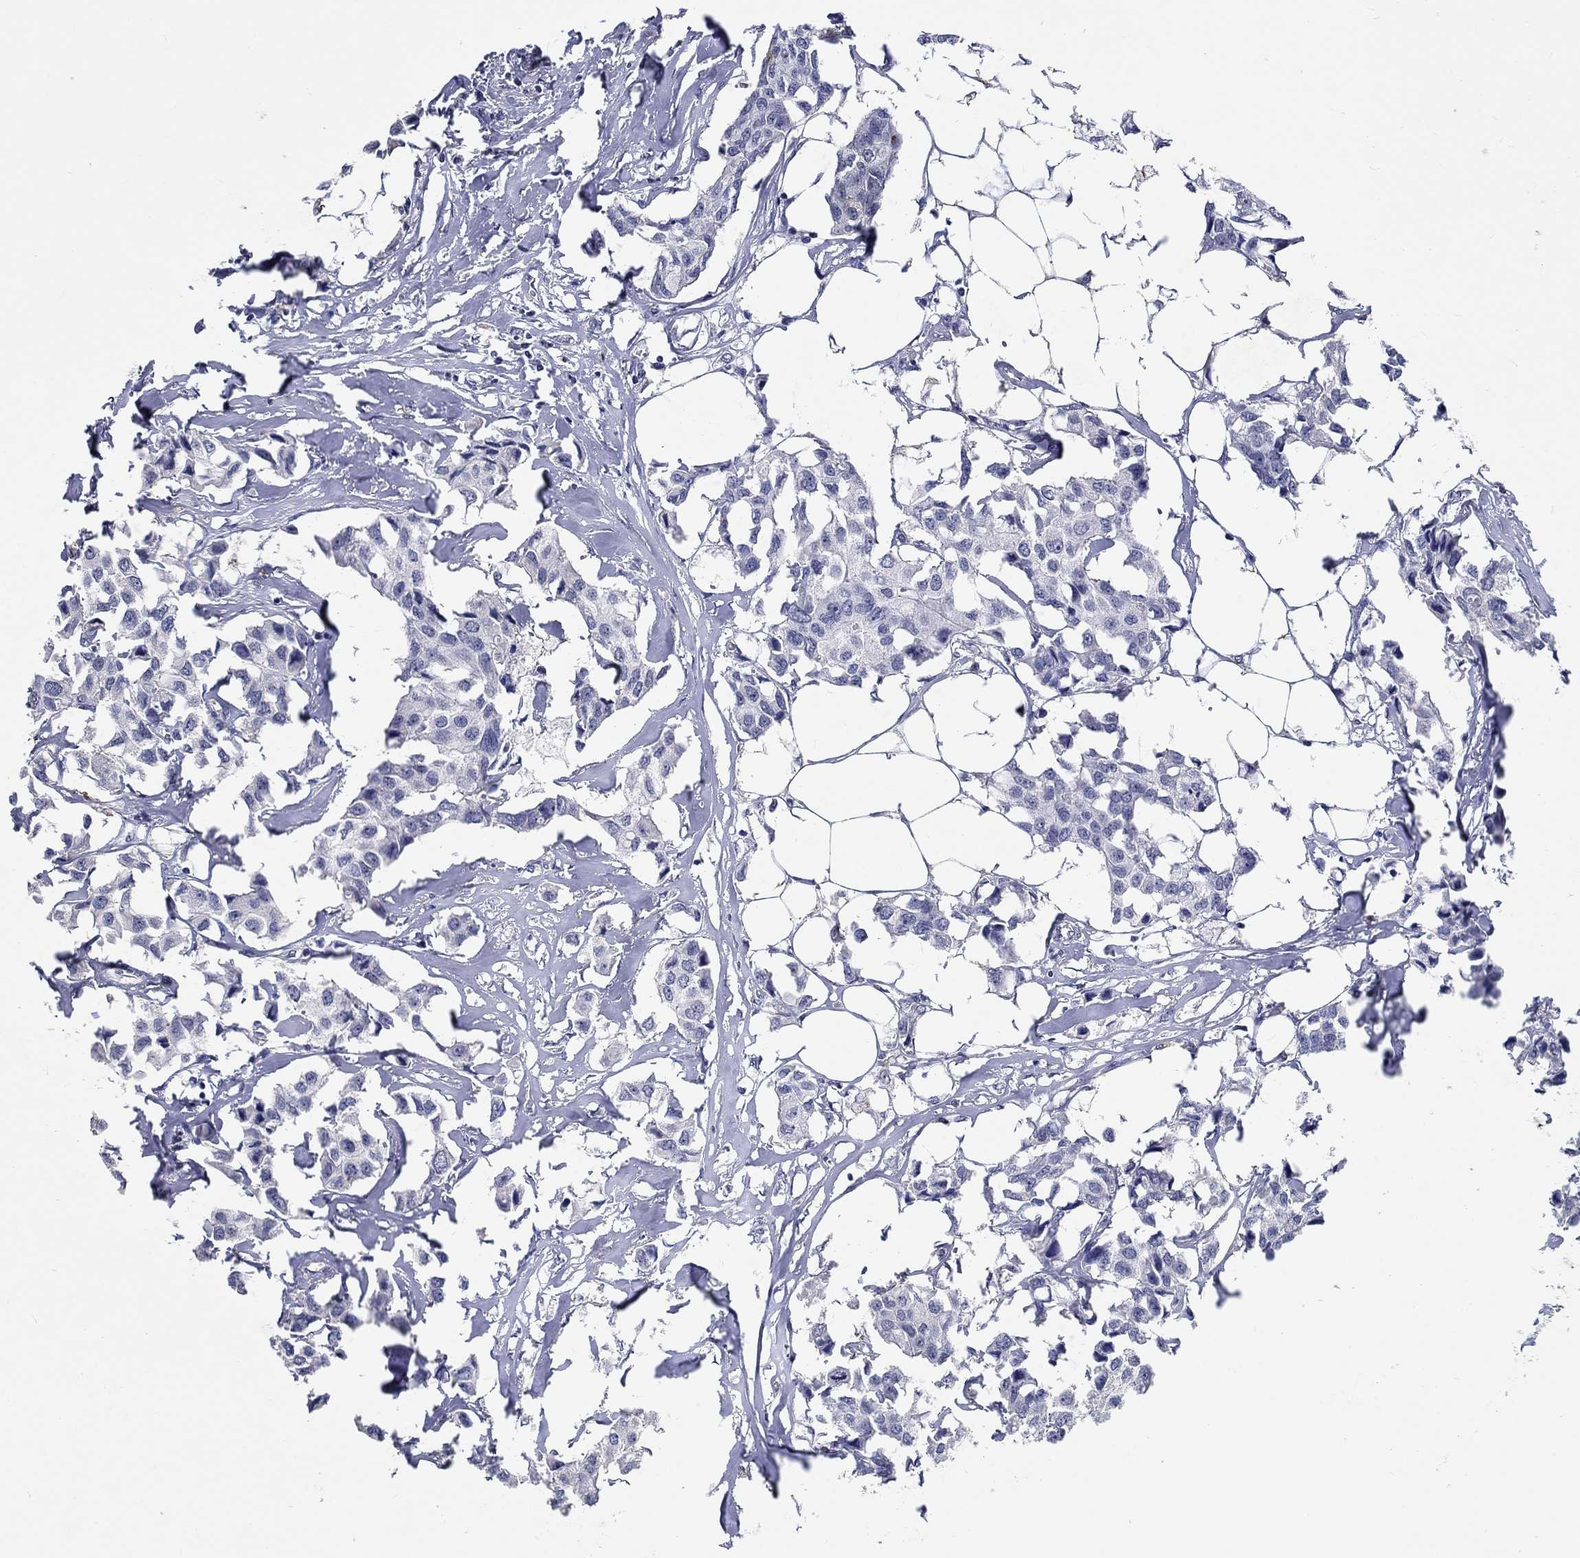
{"staining": {"intensity": "negative", "quantity": "none", "location": "none"}, "tissue": "breast cancer", "cell_type": "Tumor cells", "image_type": "cancer", "snomed": [{"axis": "morphology", "description": "Duct carcinoma"}, {"axis": "topography", "description": "Breast"}], "caption": "Invasive ductal carcinoma (breast) was stained to show a protein in brown. There is no significant positivity in tumor cells. (Brightfield microscopy of DAB (3,3'-diaminobenzidine) IHC at high magnification).", "gene": "GRIN1", "patient": {"sex": "female", "age": 80}}